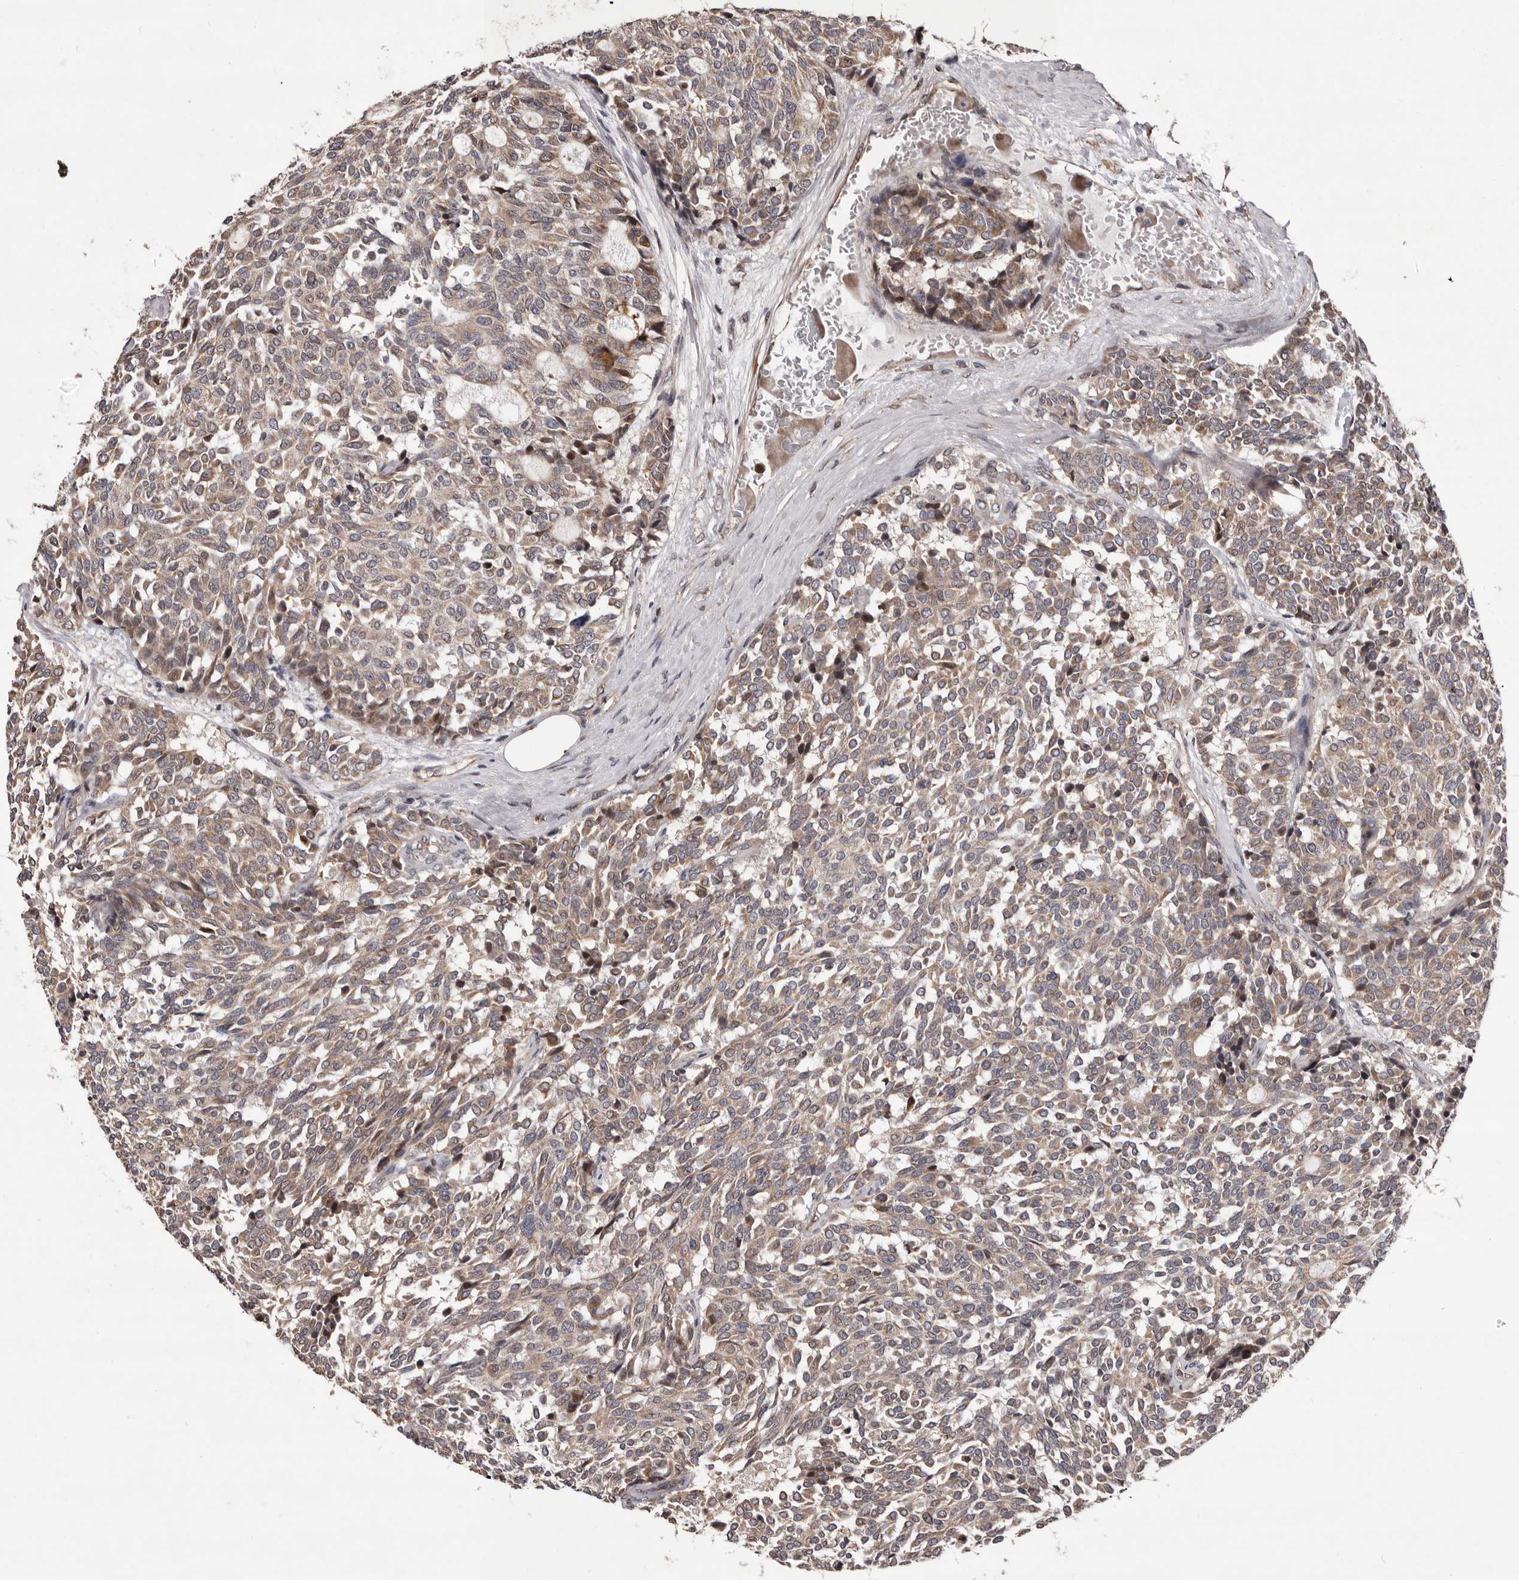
{"staining": {"intensity": "weak", "quantity": ">75%", "location": "cytoplasmic/membranous"}, "tissue": "carcinoid", "cell_type": "Tumor cells", "image_type": "cancer", "snomed": [{"axis": "morphology", "description": "Carcinoid, malignant, NOS"}, {"axis": "topography", "description": "Pancreas"}], "caption": "This micrograph demonstrates carcinoid stained with immunohistochemistry to label a protein in brown. The cytoplasmic/membranous of tumor cells show weak positivity for the protein. Nuclei are counter-stained blue.", "gene": "GADD45B", "patient": {"sex": "female", "age": 54}}